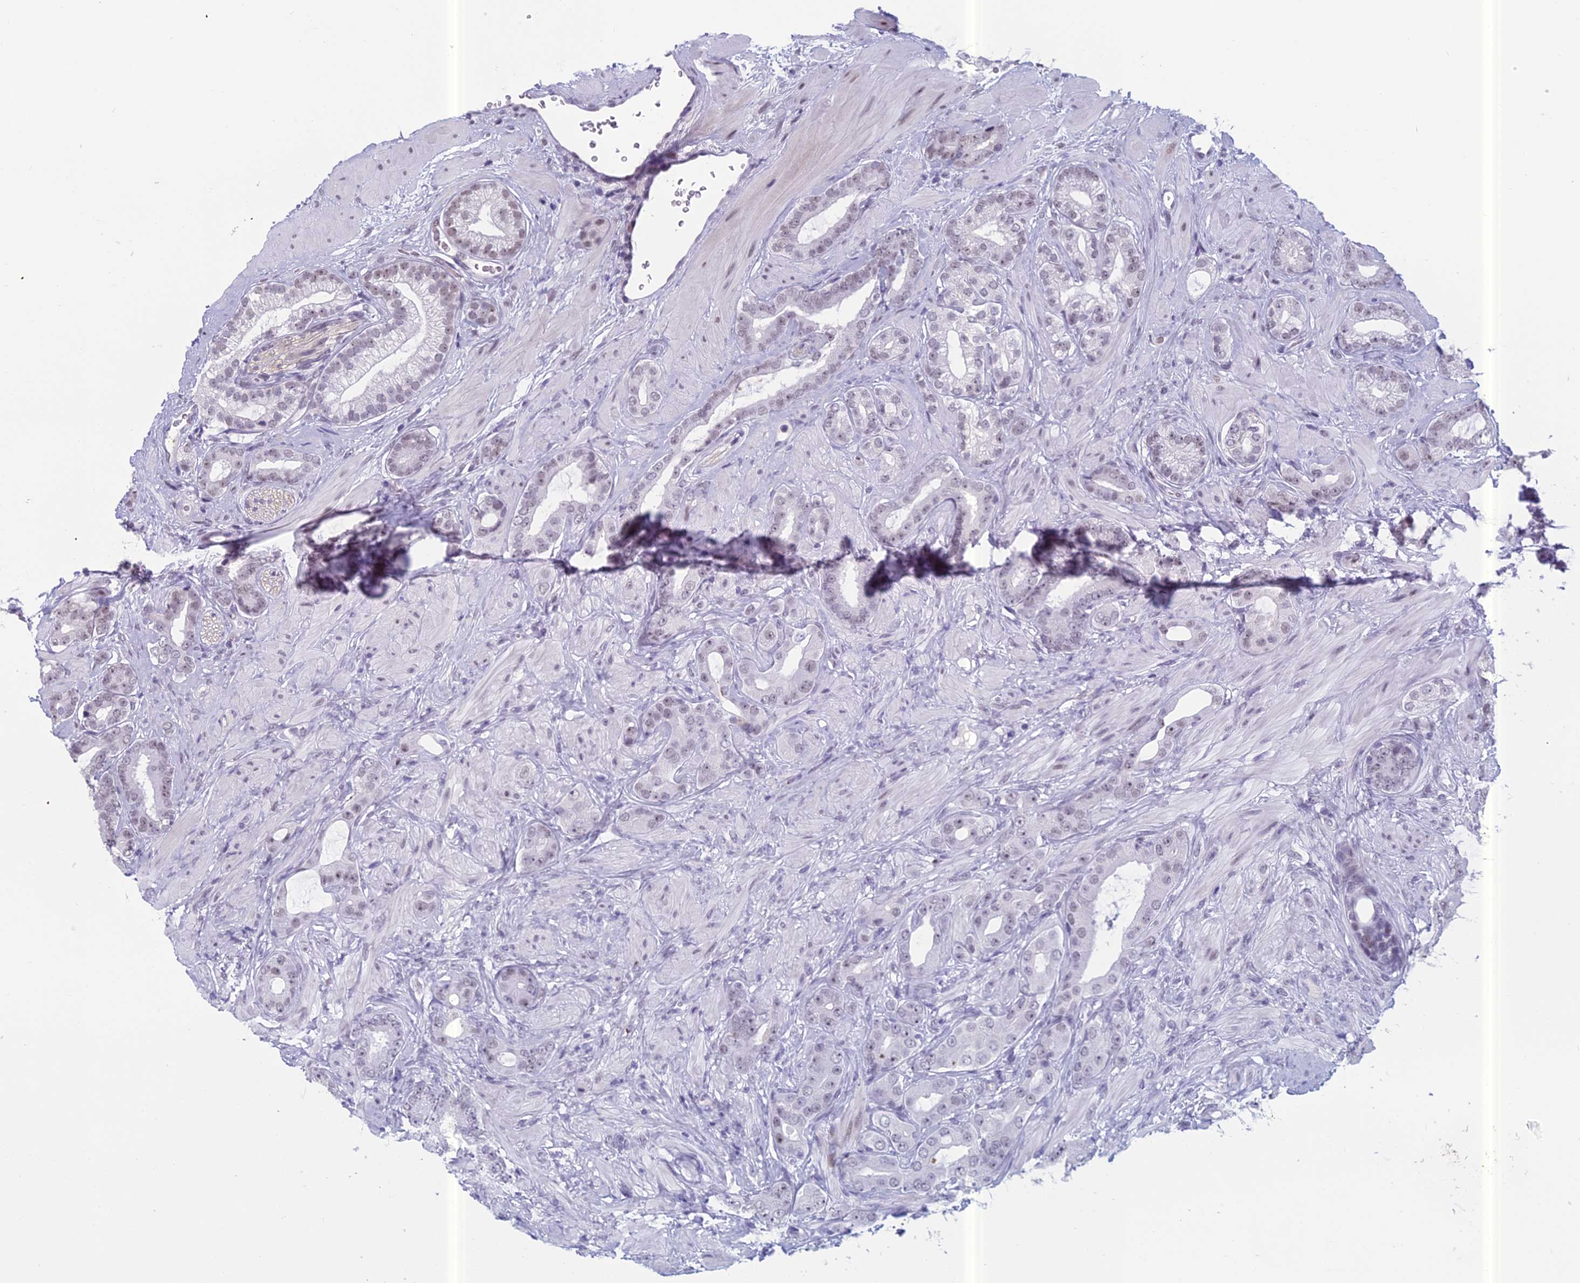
{"staining": {"intensity": "weak", "quantity": "<25%", "location": "nuclear"}, "tissue": "prostate cancer", "cell_type": "Tumor cells", "image_type": "cancer", "snomed": [{"axis": "morphology", "description": "Adenocarcinoma, Low grade"}, {"axis": "topography", "description": "Prostate"}], "caption": "Immunohistochemical staining of prostate cancer (adenocarcinoma (low-grade)) shows no significant staining in tumor cells.", "gene": "RGS17", "patient": {"sex": "male", "age": 57}}